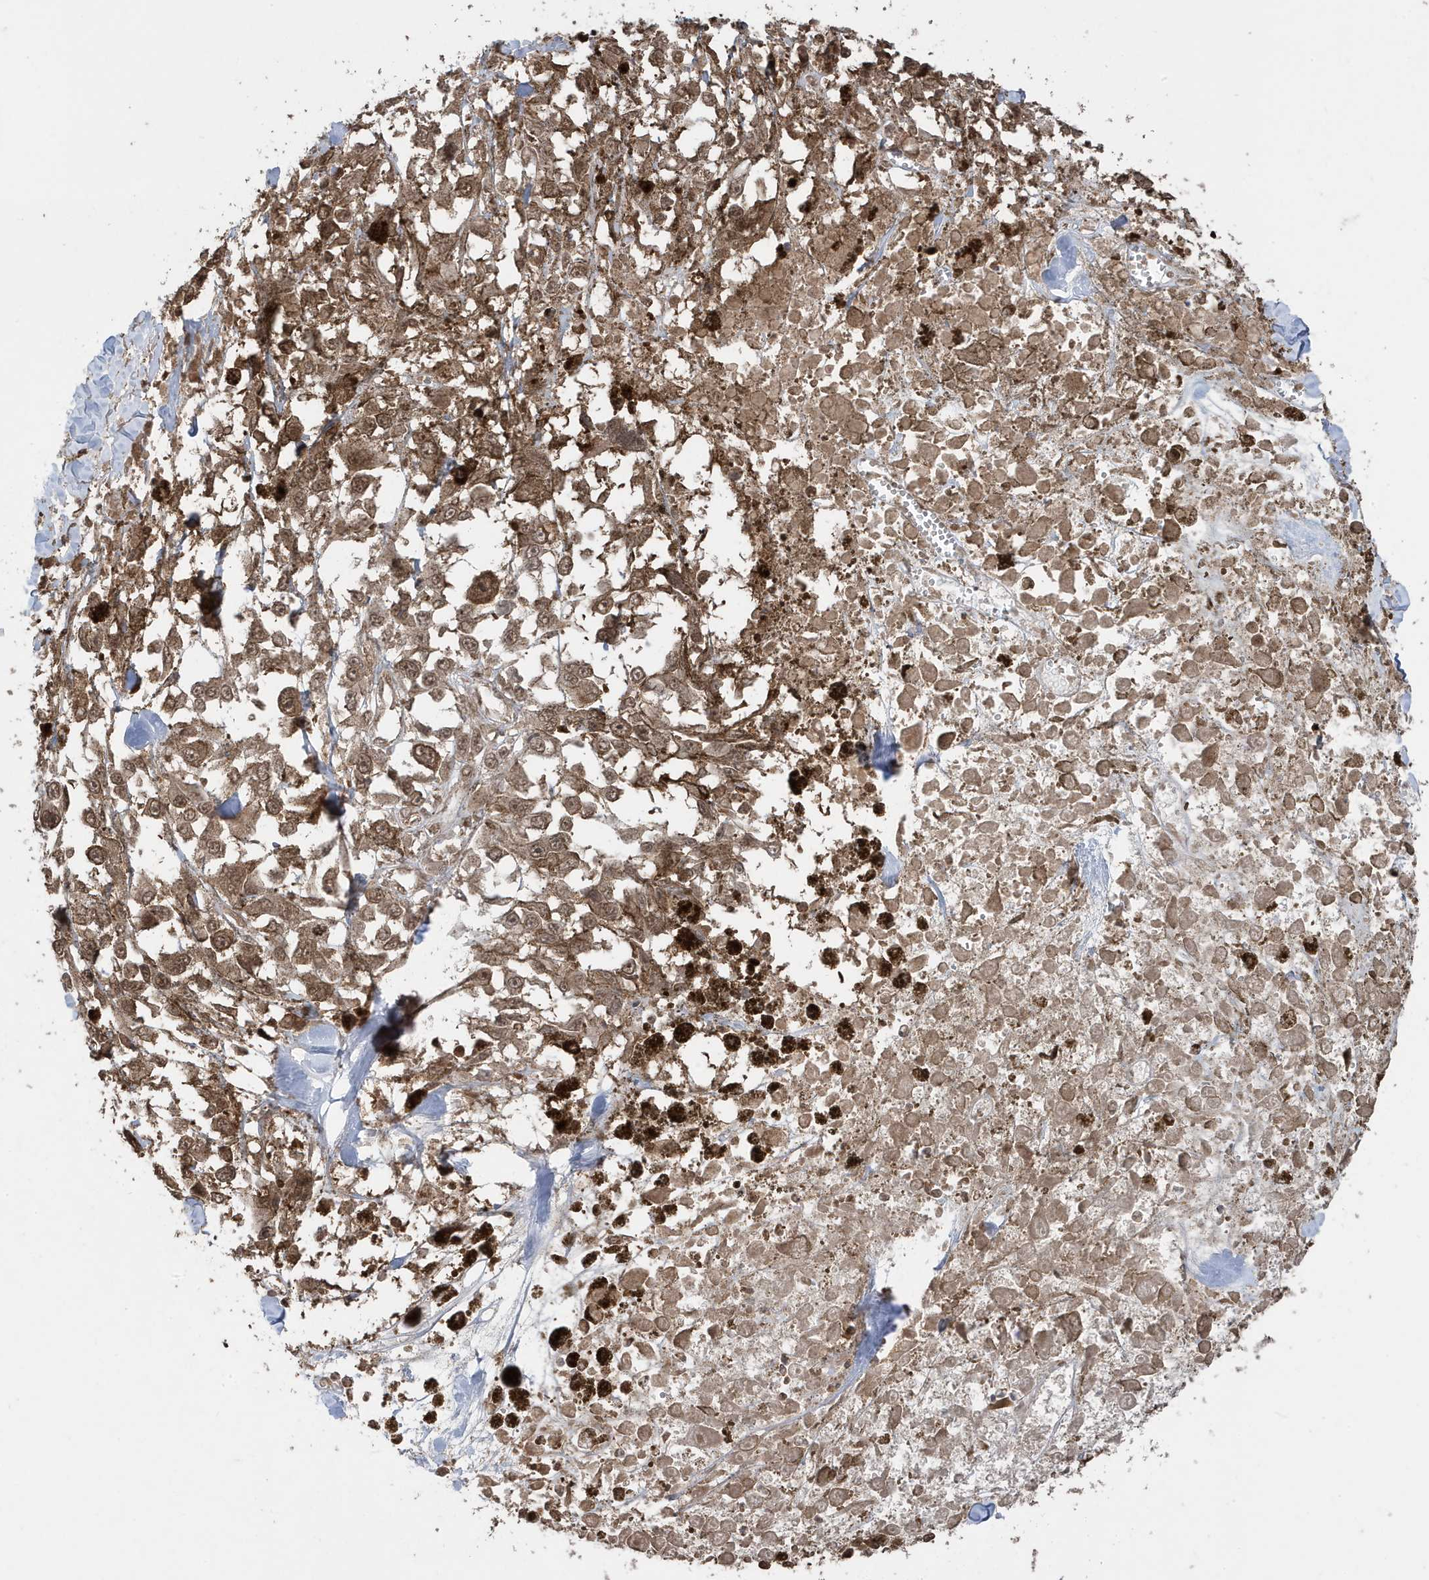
{"staining": {"intensity": "moderate", "quantity": ">75%", "location": "cytoplasmic/membranous,nuclear"}, "tissue": "melanoma", "cell_type": "Tumor cells", "image_type": "cancer", "snomed": [{"axis": "morphology", "description": "Malignant melanoma, Metastatic site"}, {"axis": "topography", "description": "Lymph node"}], "caption": "Approximately >75% of tumor cells in human melanoma reveal moderate cytoplasmic/membranous and nuclear protein positivity as visualized by brown immunohistochemical staining.", "gene": "ASAP1", "patient": {"sex": "male", "age": 59}}